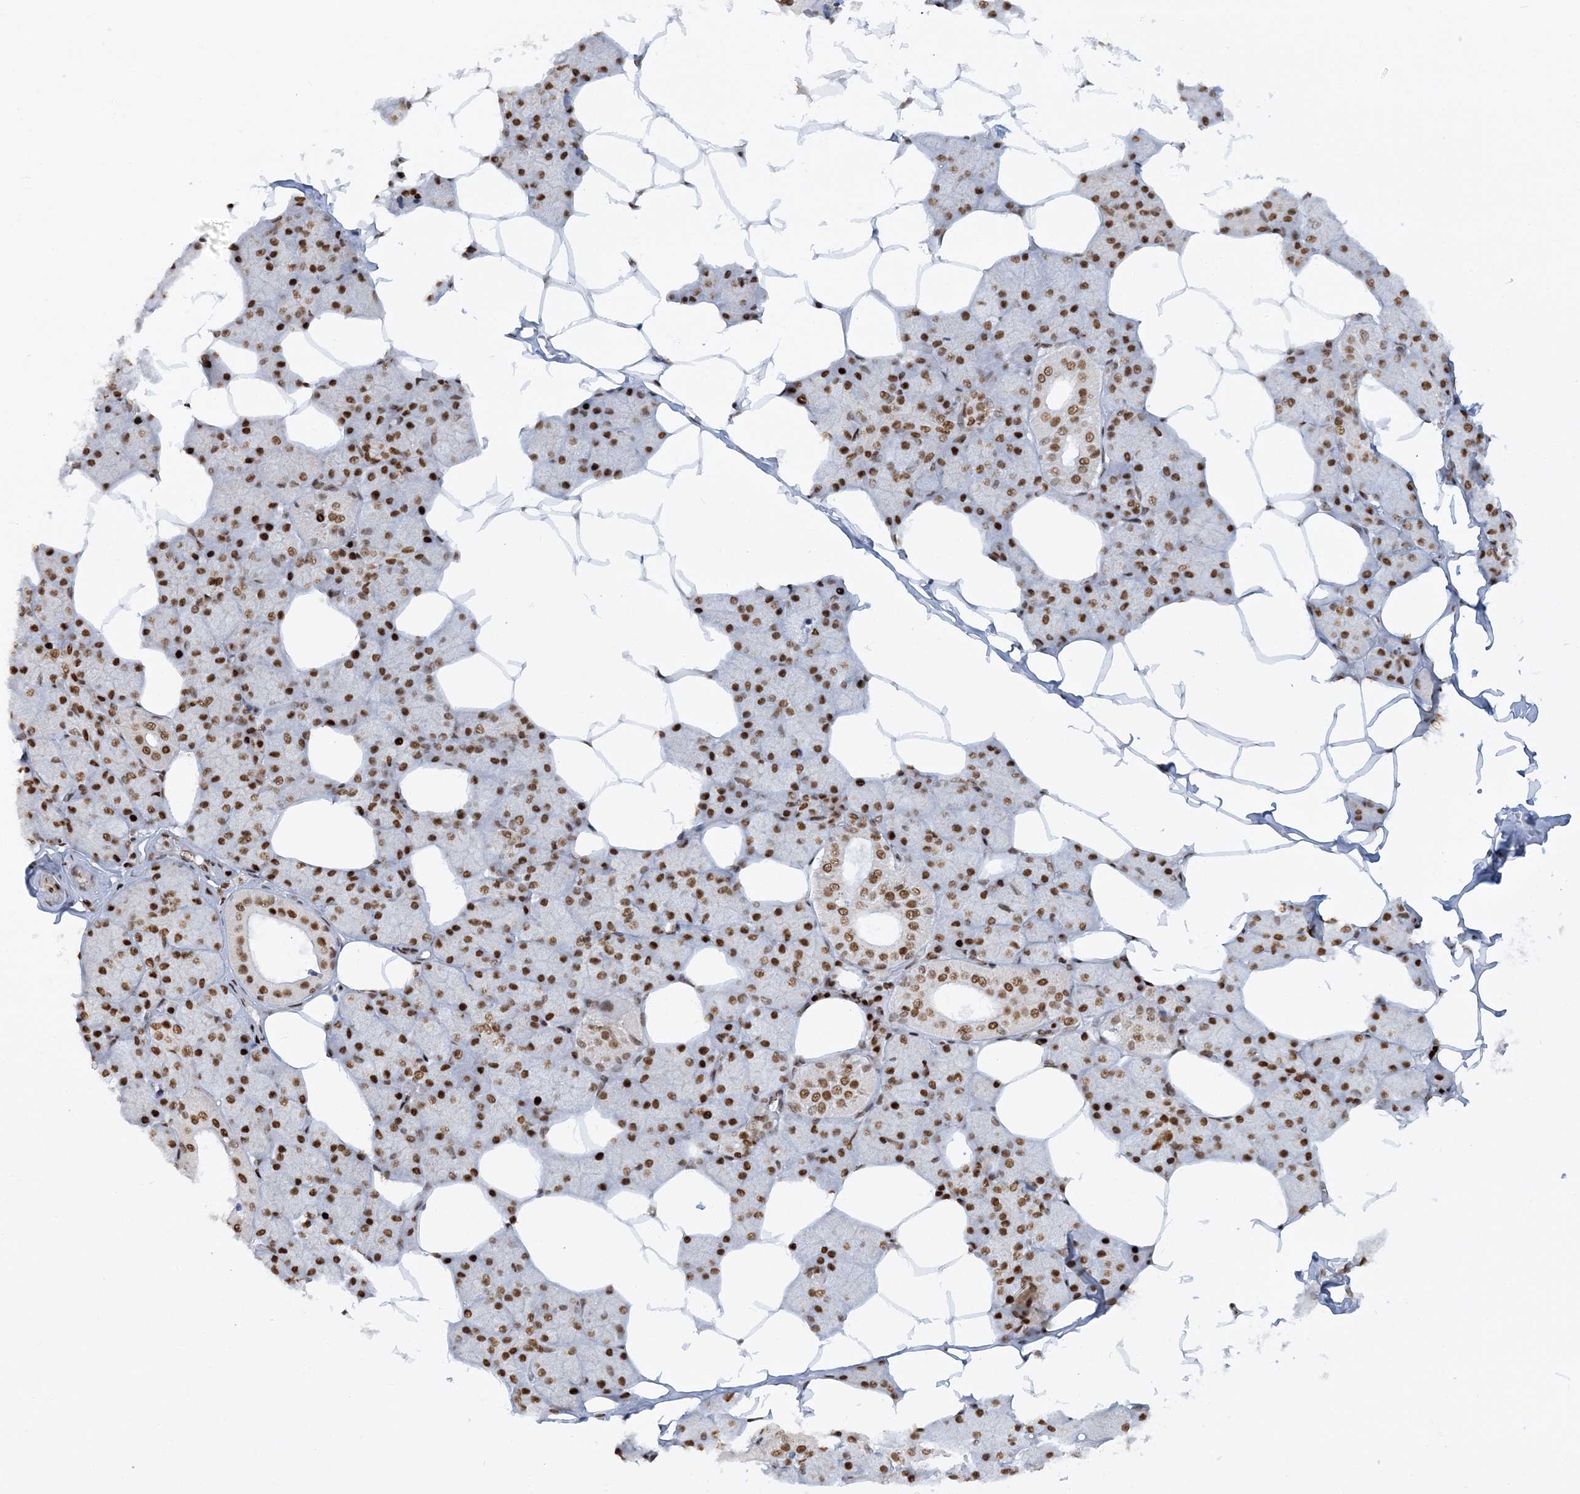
{"staining": {"intensity": "strong", "quantity": ">75%", "location": "nuclear"}, "tissue": "salivary gland", "cell_type": "Glandular cells", "image_type": "normal", "snomed": [{"axis": "morphology", "description": "Normal tissue, NOS"}, {"axis": "topography", "description": "Salivary gland"}], "caption": "Human salivary gland stained with a brown dye demonstrates strong nuclear positive positivity in approximately >75% of glandular cells.", "gene": "DELE1", "patient": {"sex": "male", "age": 62}}